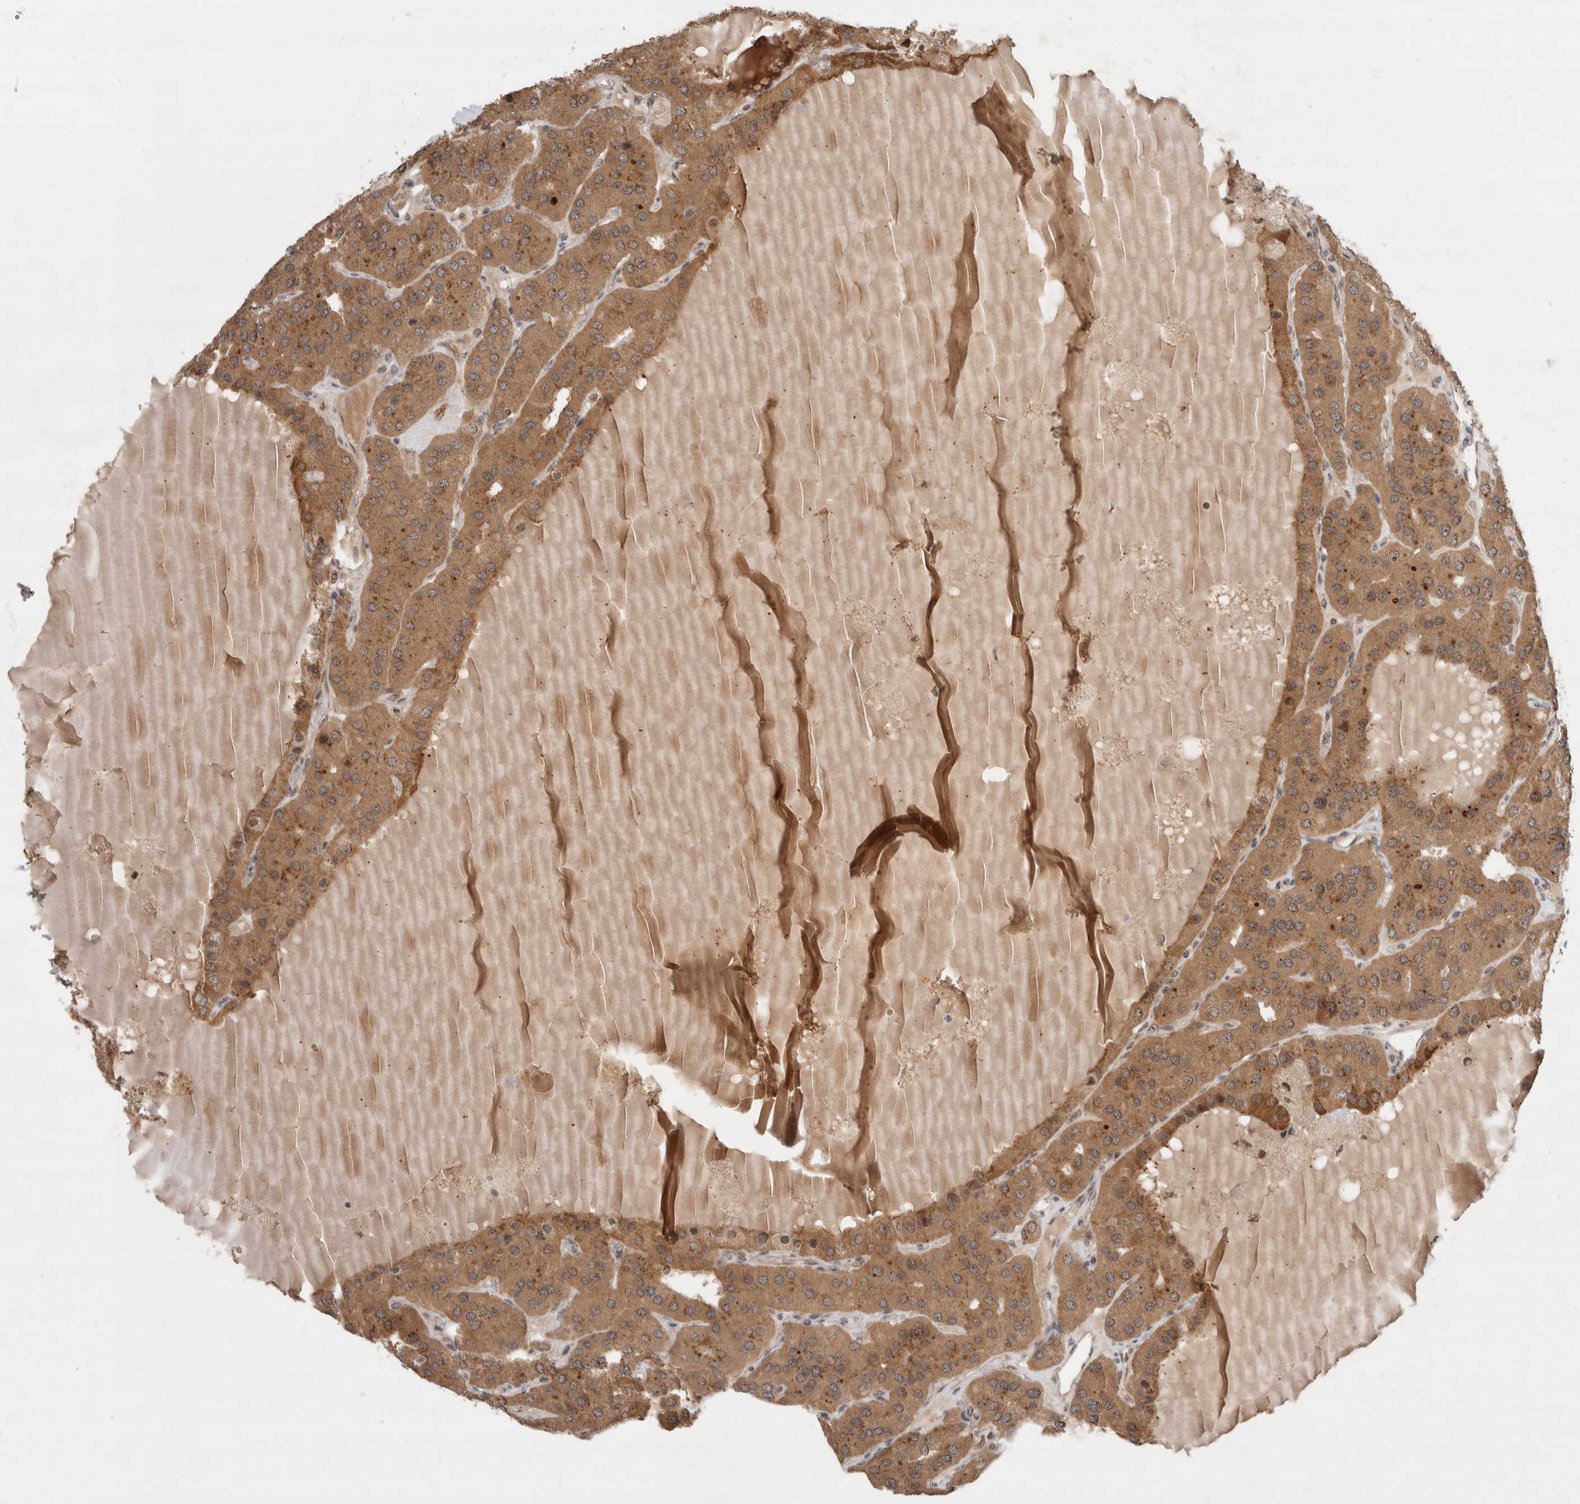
{"staining": {"intensity": "moderate", "quantity": ">75%", "location": "cytoplasmic/membranous,nuclear"}, "tissue": "parathyroid gland", "cell_type": "Glandular cells", "image_type": "normal", "snomed": [{"axis": "morphology", "description": "Normal tissue, NOS"}, {"axis": "morphology", "description": "Adenoma, NOS"}, {"axis": "topography", "description": "Parathyroid gland"}], "caption": "Approximately >75% of glandular cells in normal human parathyroid gland exhibit moderate cytoplasmic/membranous,nuclear protein expression as visualized by brown immunohistochemical staining.", "gene": "MPHOSPH6", "patient": {"sex": "female", "age": 86}}